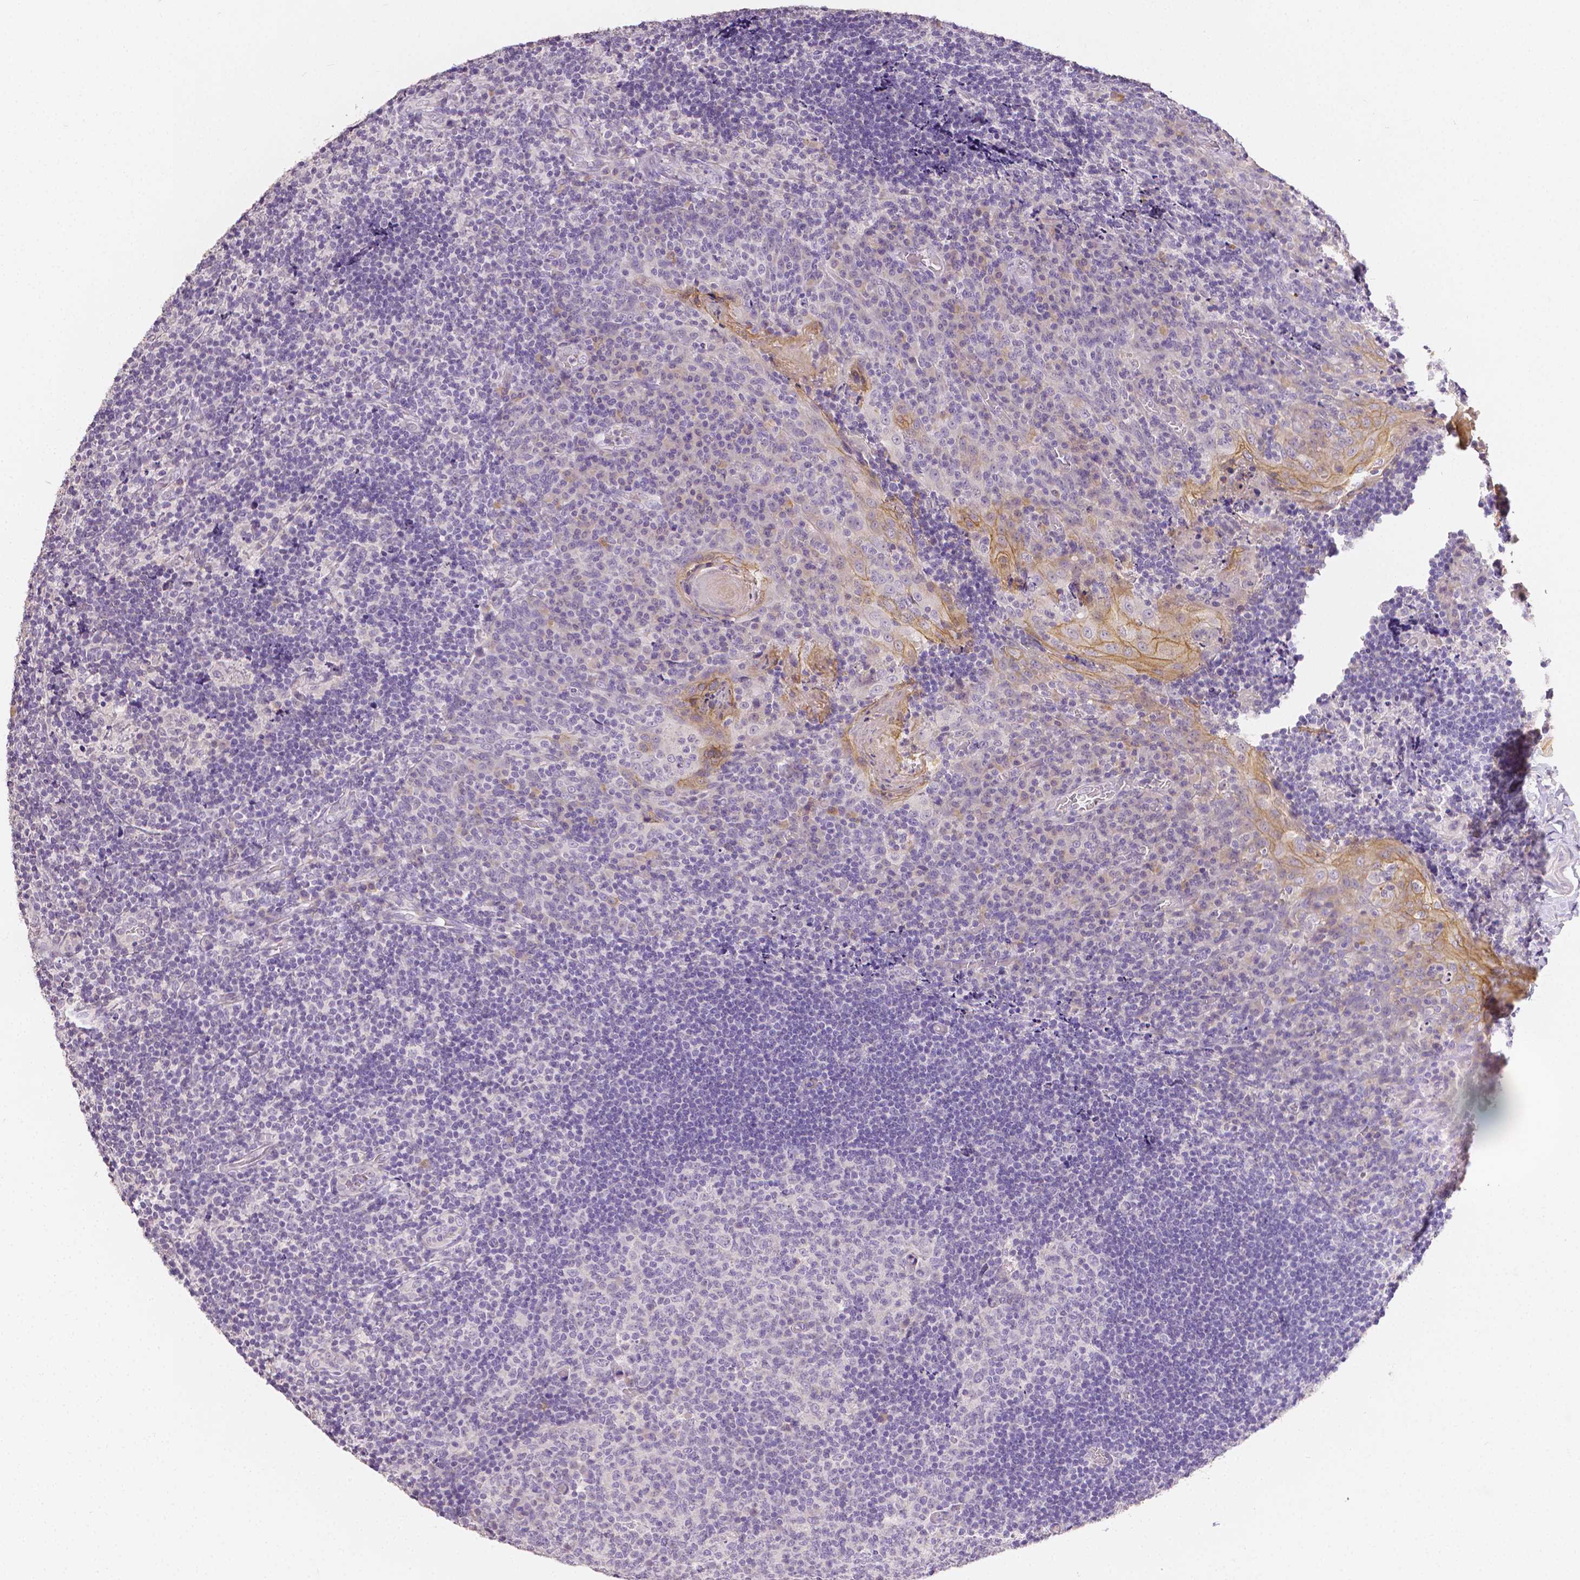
{"staining": {"intensity": "negative", "quantity": "none", "location": "none"}, "tissue": "tonsil", "cell_type": "Germinal center cells", "image_type": "normal", "snomed": [{"axis": "morphology", "description": "Normal tissue, NOS"}, {"axis": "topography", "description": "Tonsil"}], "caption": "Immunohistochemistry (IHC) image of normal tonsil stained for a protein (brown), which shows no staining in germinal center cells.", "gene": "TGM1", "patient": {"sex": "male", "age": 17}}